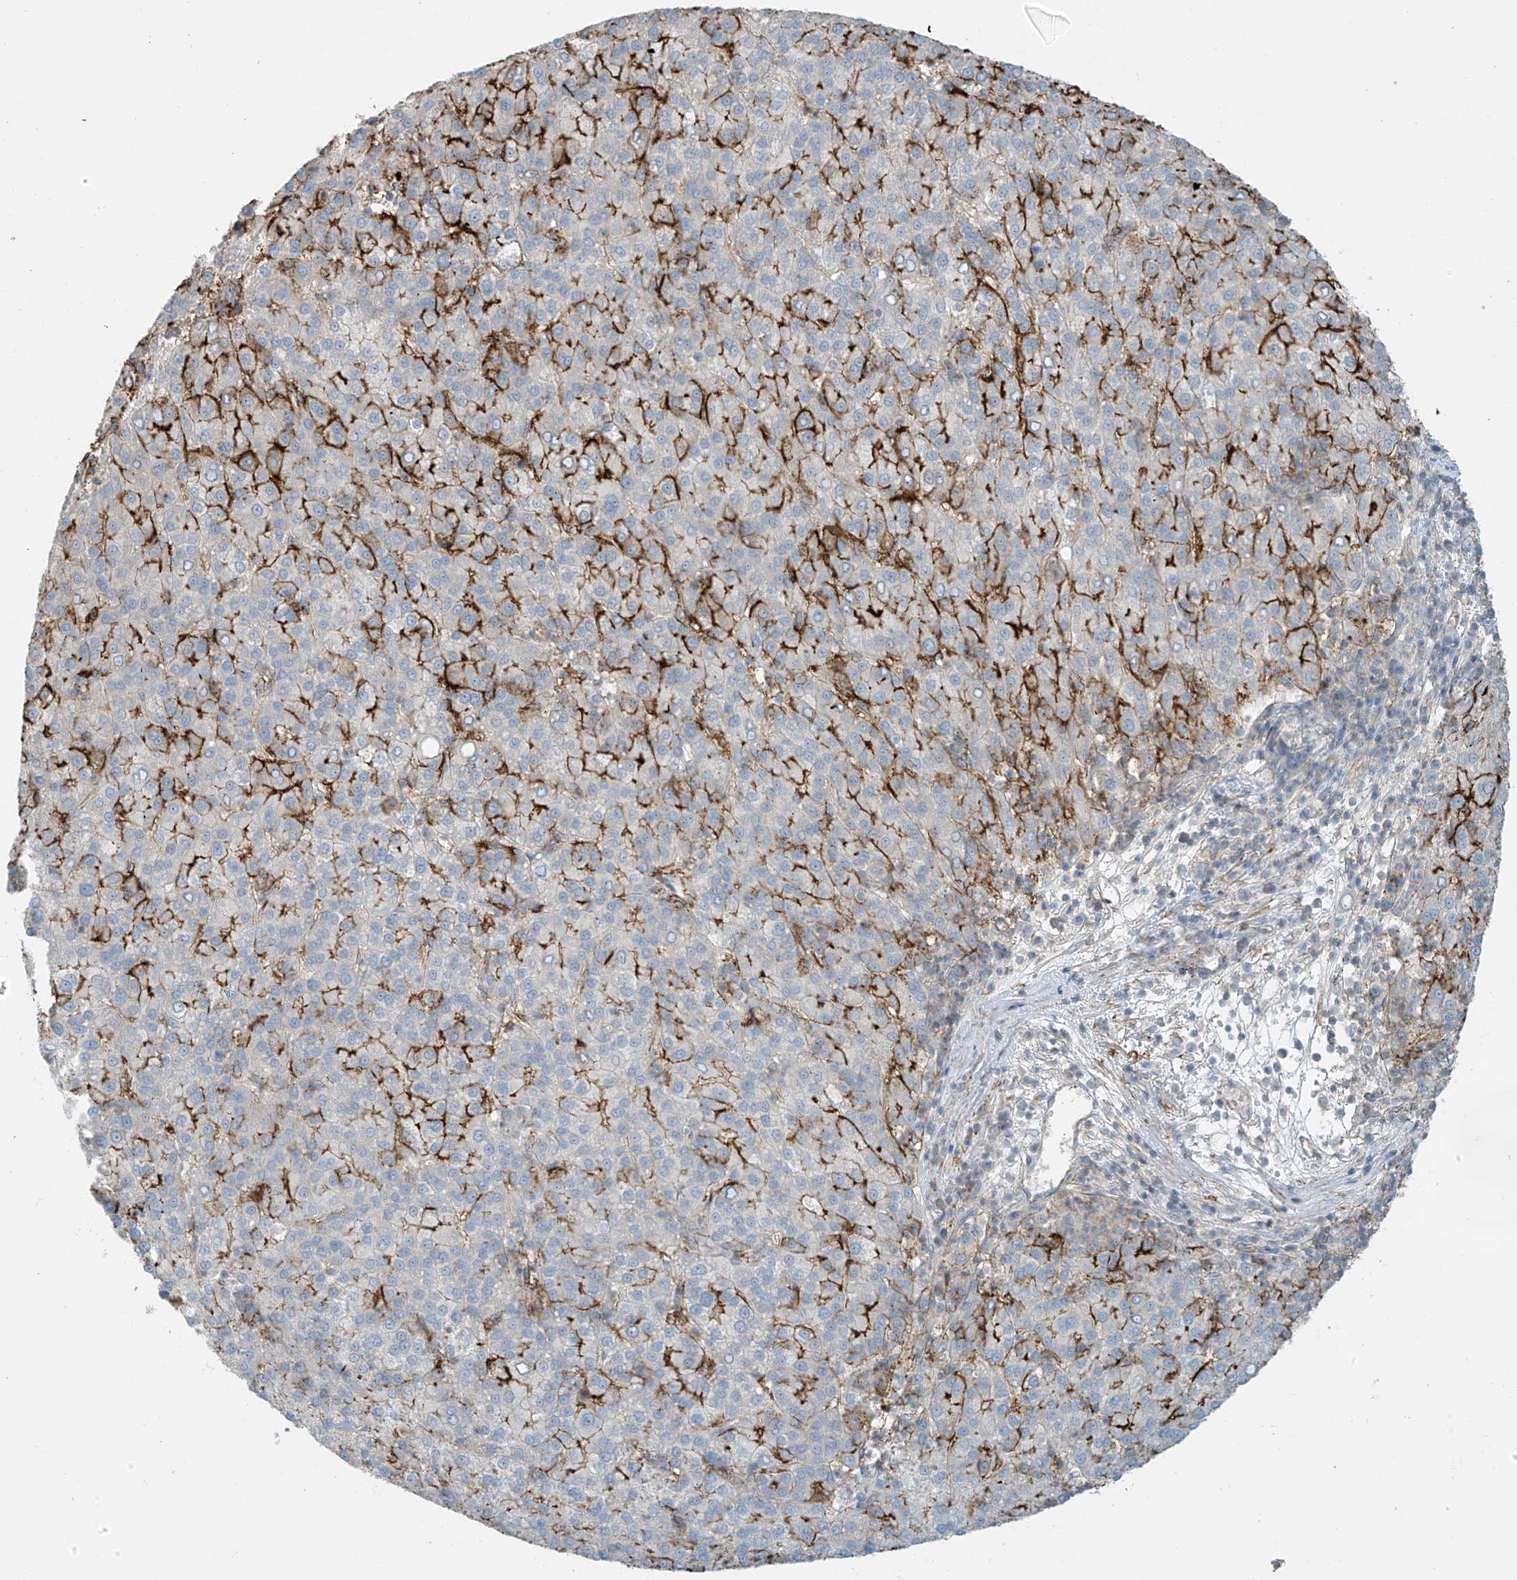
{"staining": {"intensity": "strong", "quantity": "25%-75%", "location": "cytoplasmic/membranous"}, "tissue": "liver cancer", "cell_type": "Tumor cells", "image_type": "cancer", "snomed": [{"axis": "morphology", "description": "Carcinoma, Hepatocellular, NOS"}, {"axis": "topography", "description": "Liver"}], "caption": "Liver cancer (hepatocellular carcinoma) stained for a protein (brown) reveals strong cytoplasmic/membranous positive positivity in about 25%-75% of tumor cells.", "gene": "SLC9A2", "patient": {"sex": "female", "age": 58}}